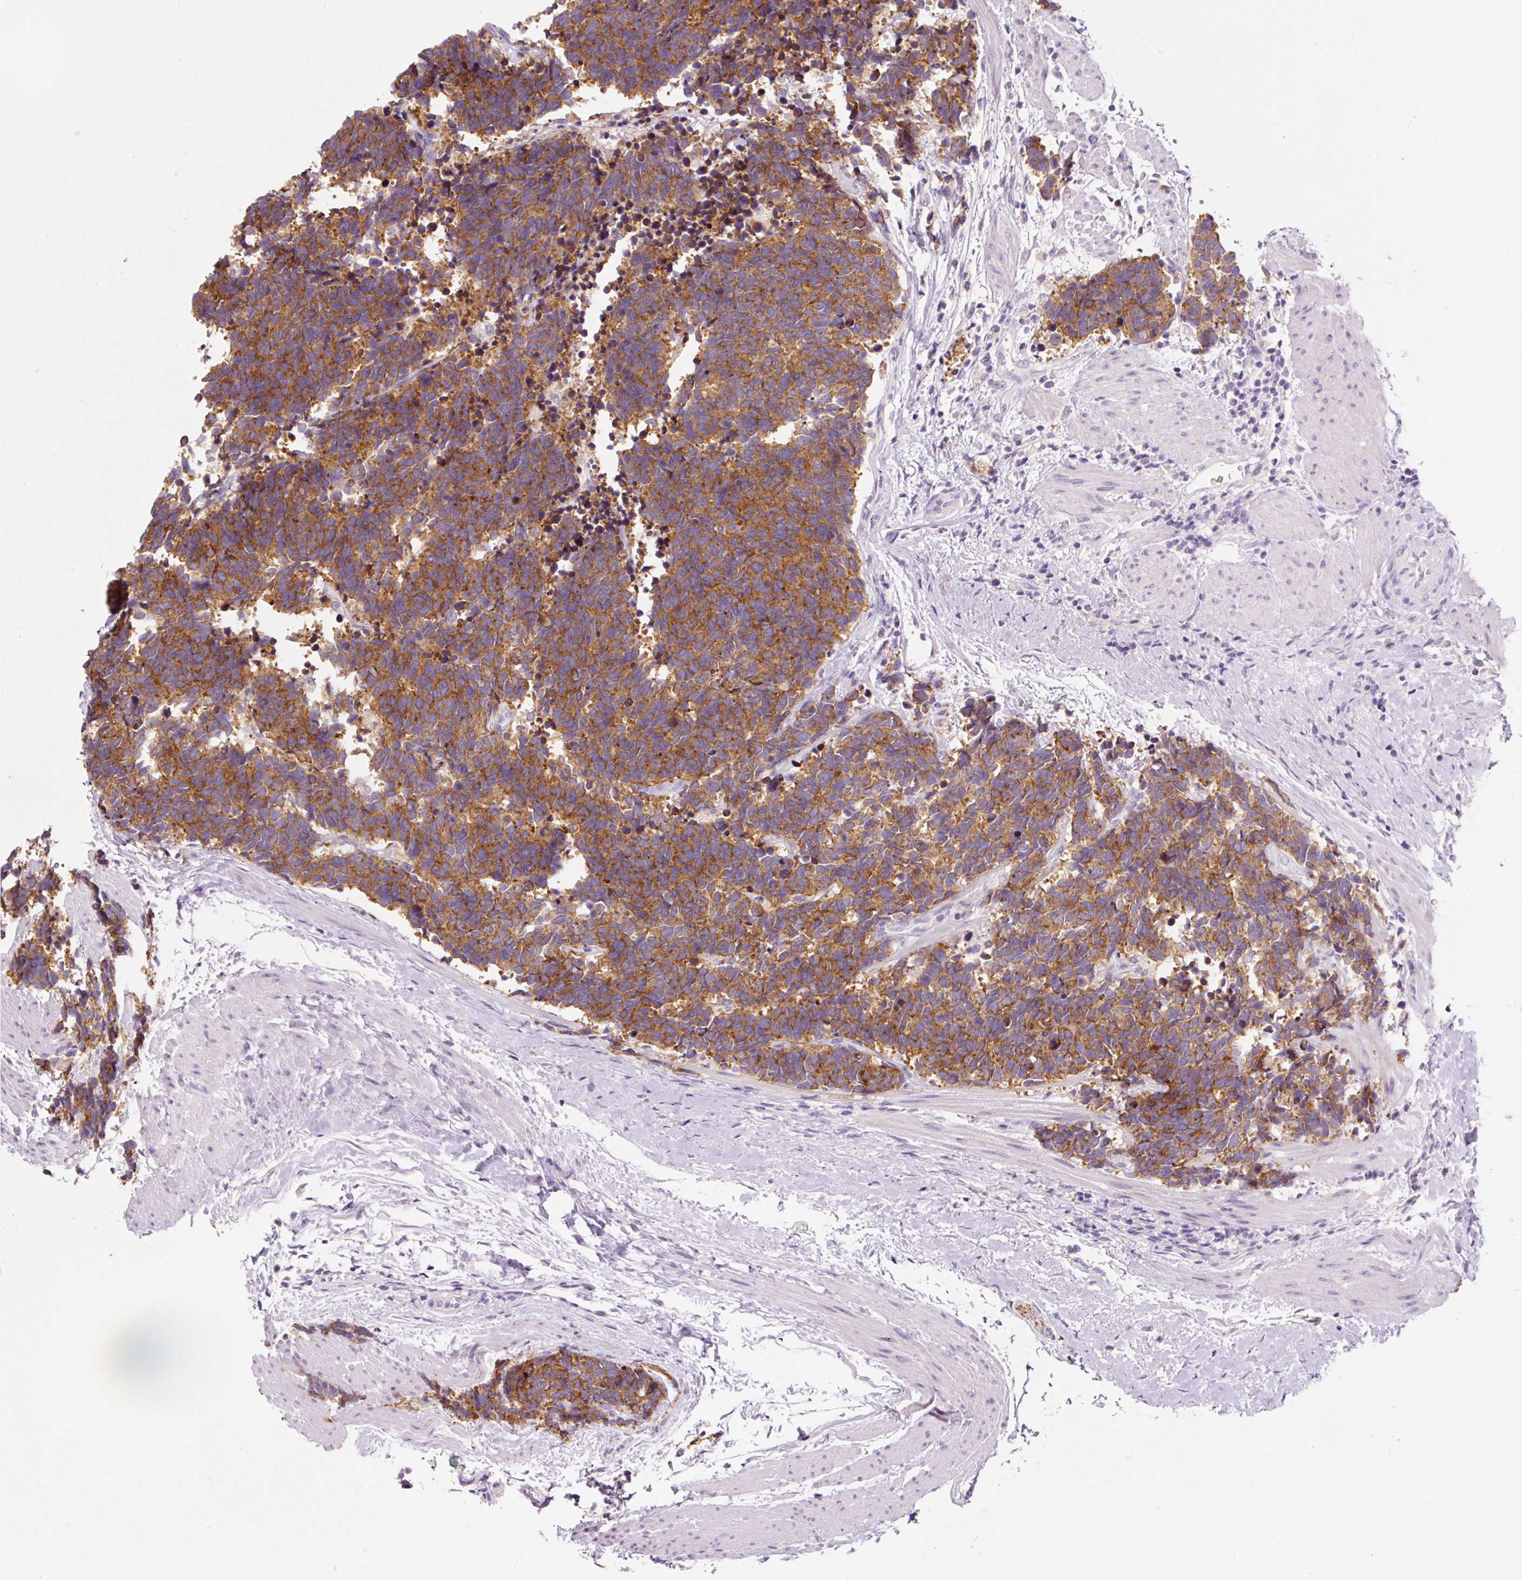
{"staining": {"intensity": "moderate", "quantity": ">75%", "location": "cytoplasmic/membranous"}, "tissue": "carcinoid", "cell_type": "Tumor cells", "image_type": "cancer", "snomed": [{"axis": "morphology", "description": "Carcinoid, malignant, NOS"}, {"axis": "topography", "description": "Colon"}], "caption": "Carcinoid stained for a protein exhibits moderate cytoplasmic/membranous positivity in tumor cells.", "gene": "SYP", "patient": {"sex": "female", "age": 52}}